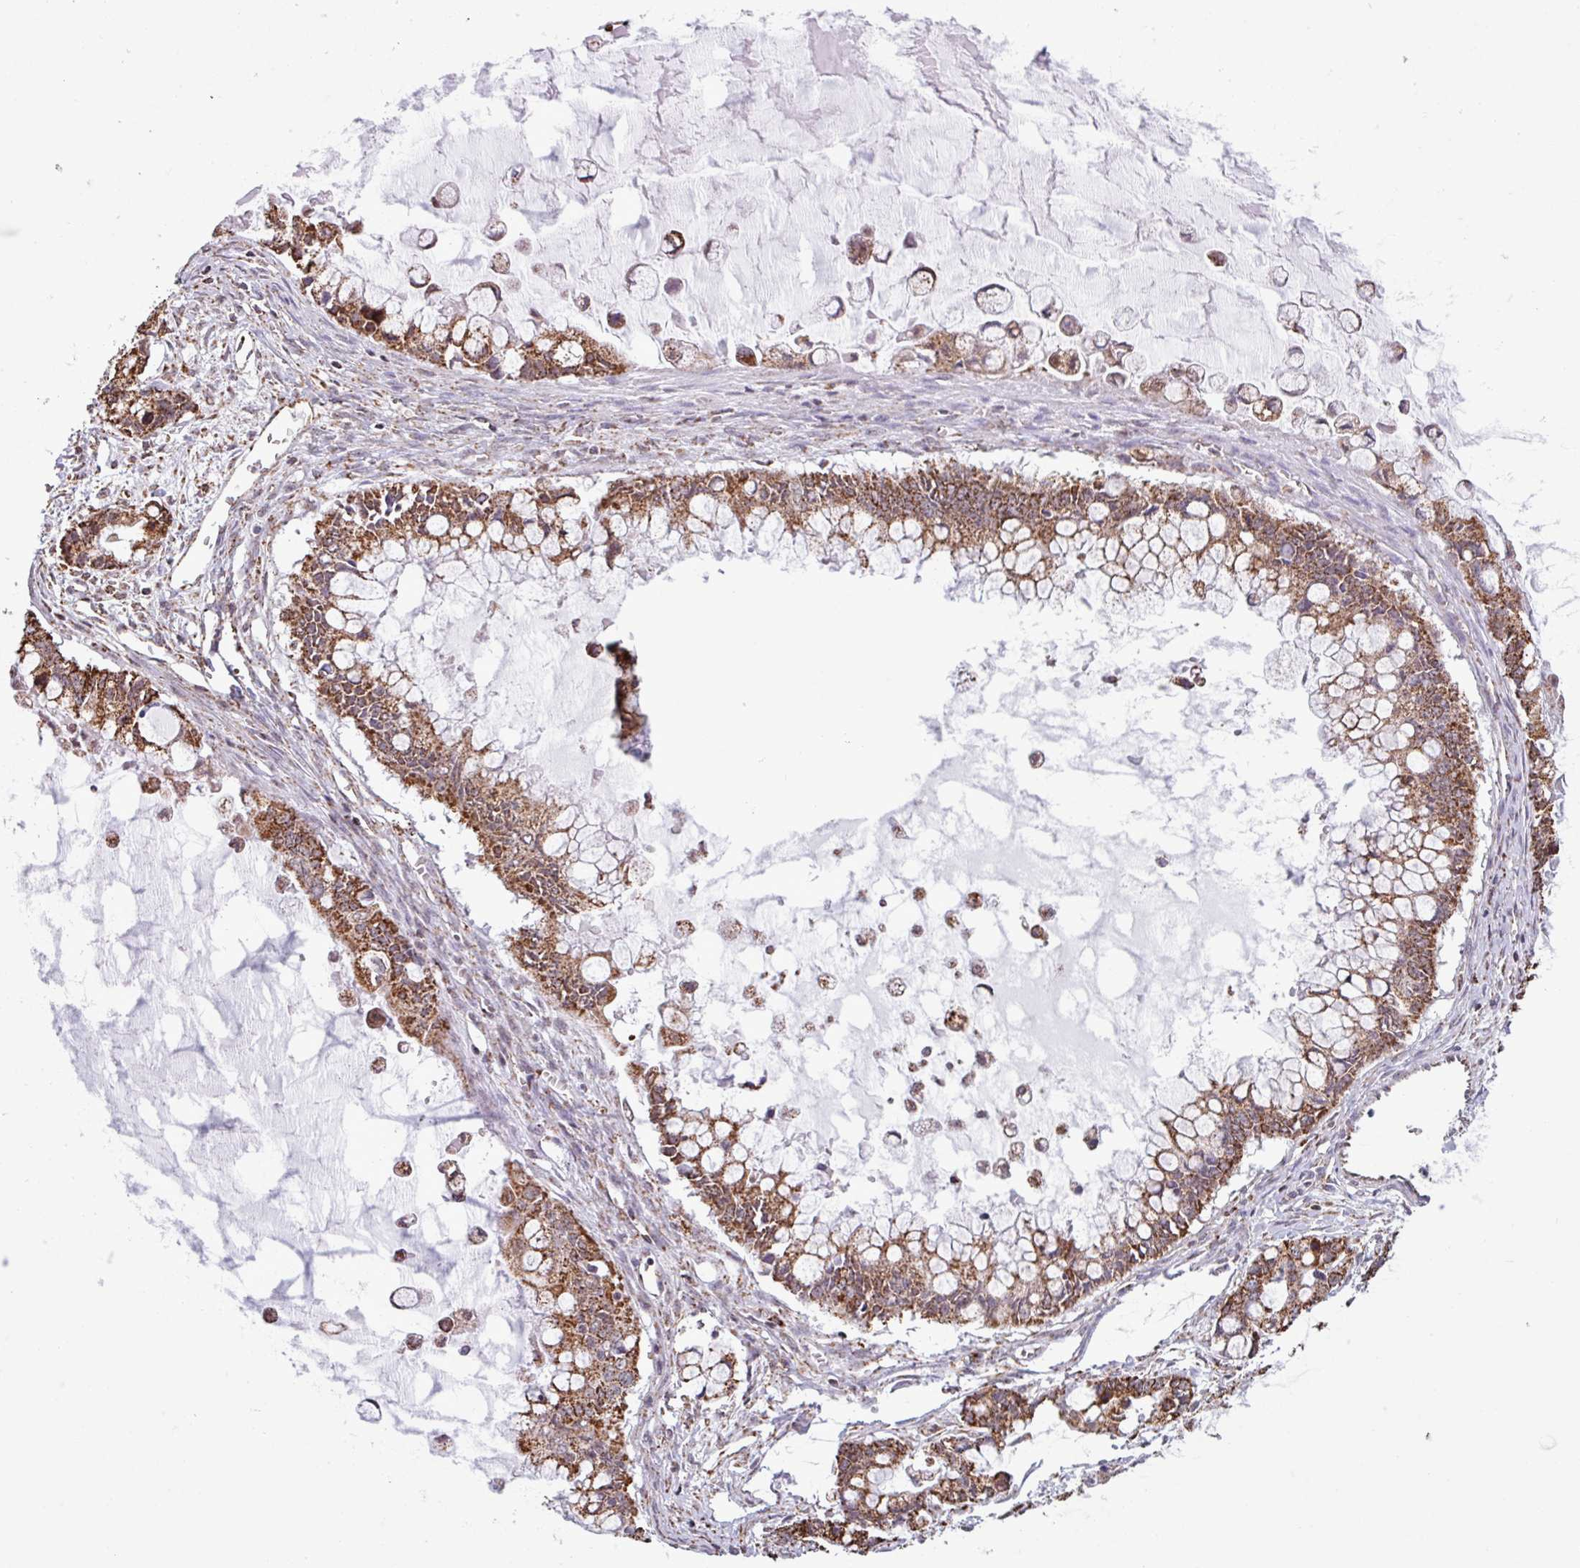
{"staining": {"intensity": "strong", "quantity": ">75%", "location": "cytoplasmic/membranous"}, "tissue": "ovarian cancer", "cell_type": "Tumor cells", "image_type": "cancer", "snomed": [{"axis": "morphology", "description": "Cystadenocarcinoma, mucinous, NOS"}, {"axis": "topography", "description": "Ovary"}], "caption": "A high amount of strong cytoplasmic/membranous positivity is appreciated in about >75% of tumor cells in ovarian cancer tissue.", "gene": "ALG8", "patient": {"sex": "female", "age": 63}}